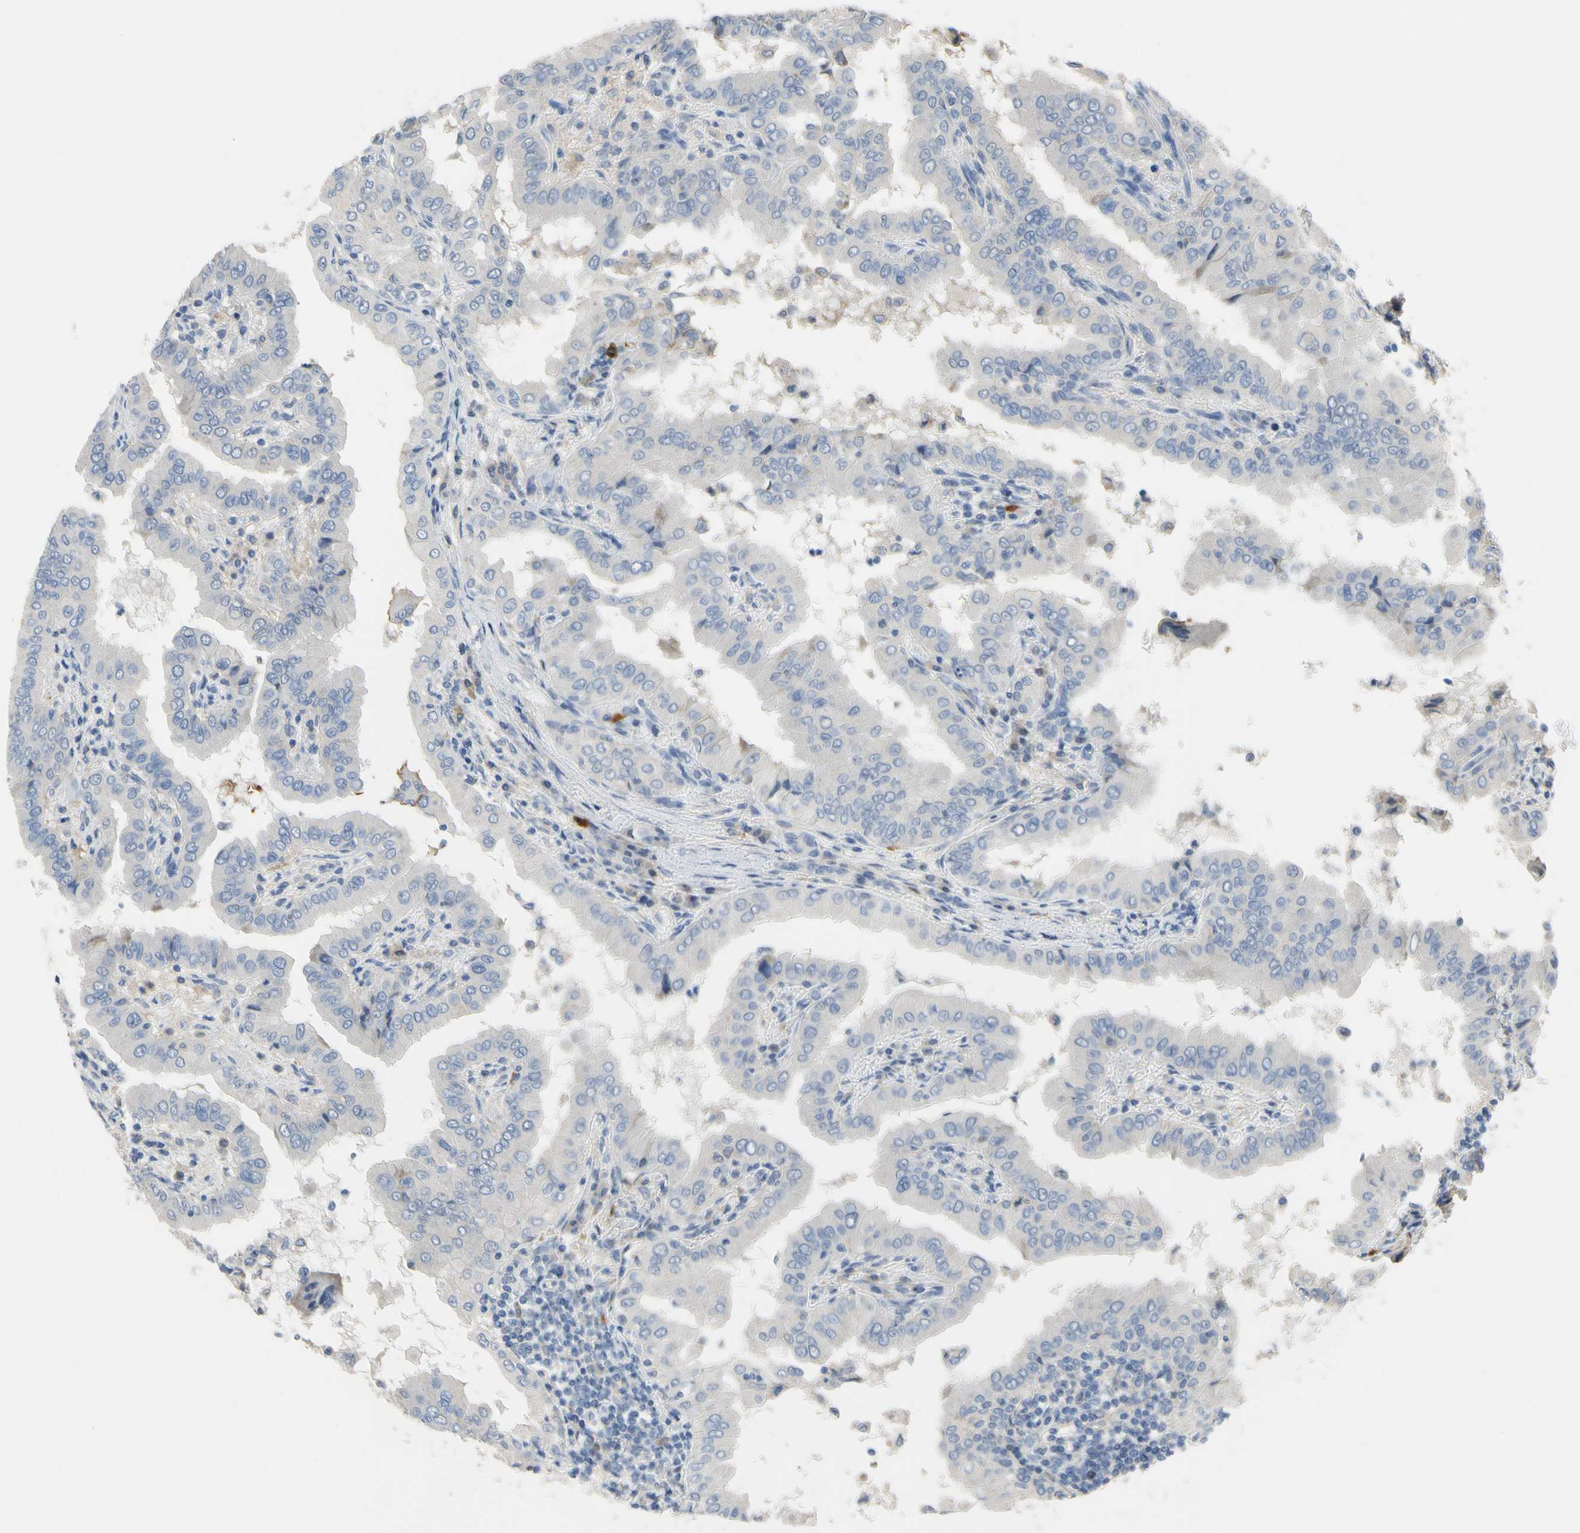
{"staining": {"intensity": "negative", "quantity": "none", "location": "none"}, "tissue": "thyroid cancer", "cell_type": "Tumor cells", "image_type": "cancer", "snomed": [{"axis": "morphology", "description": "Papillary adenocarcinoma, NOS"}, {"axis": "topography", "description": "Thyroid gland"}], "caption": "Human thyroid papillary adenocarcinoma stained for a protein using immunohistochemistry demonstrates no staining in tumor cells.", "gene": "LHX9", "patient": {"sex": "male", "age": 33}}